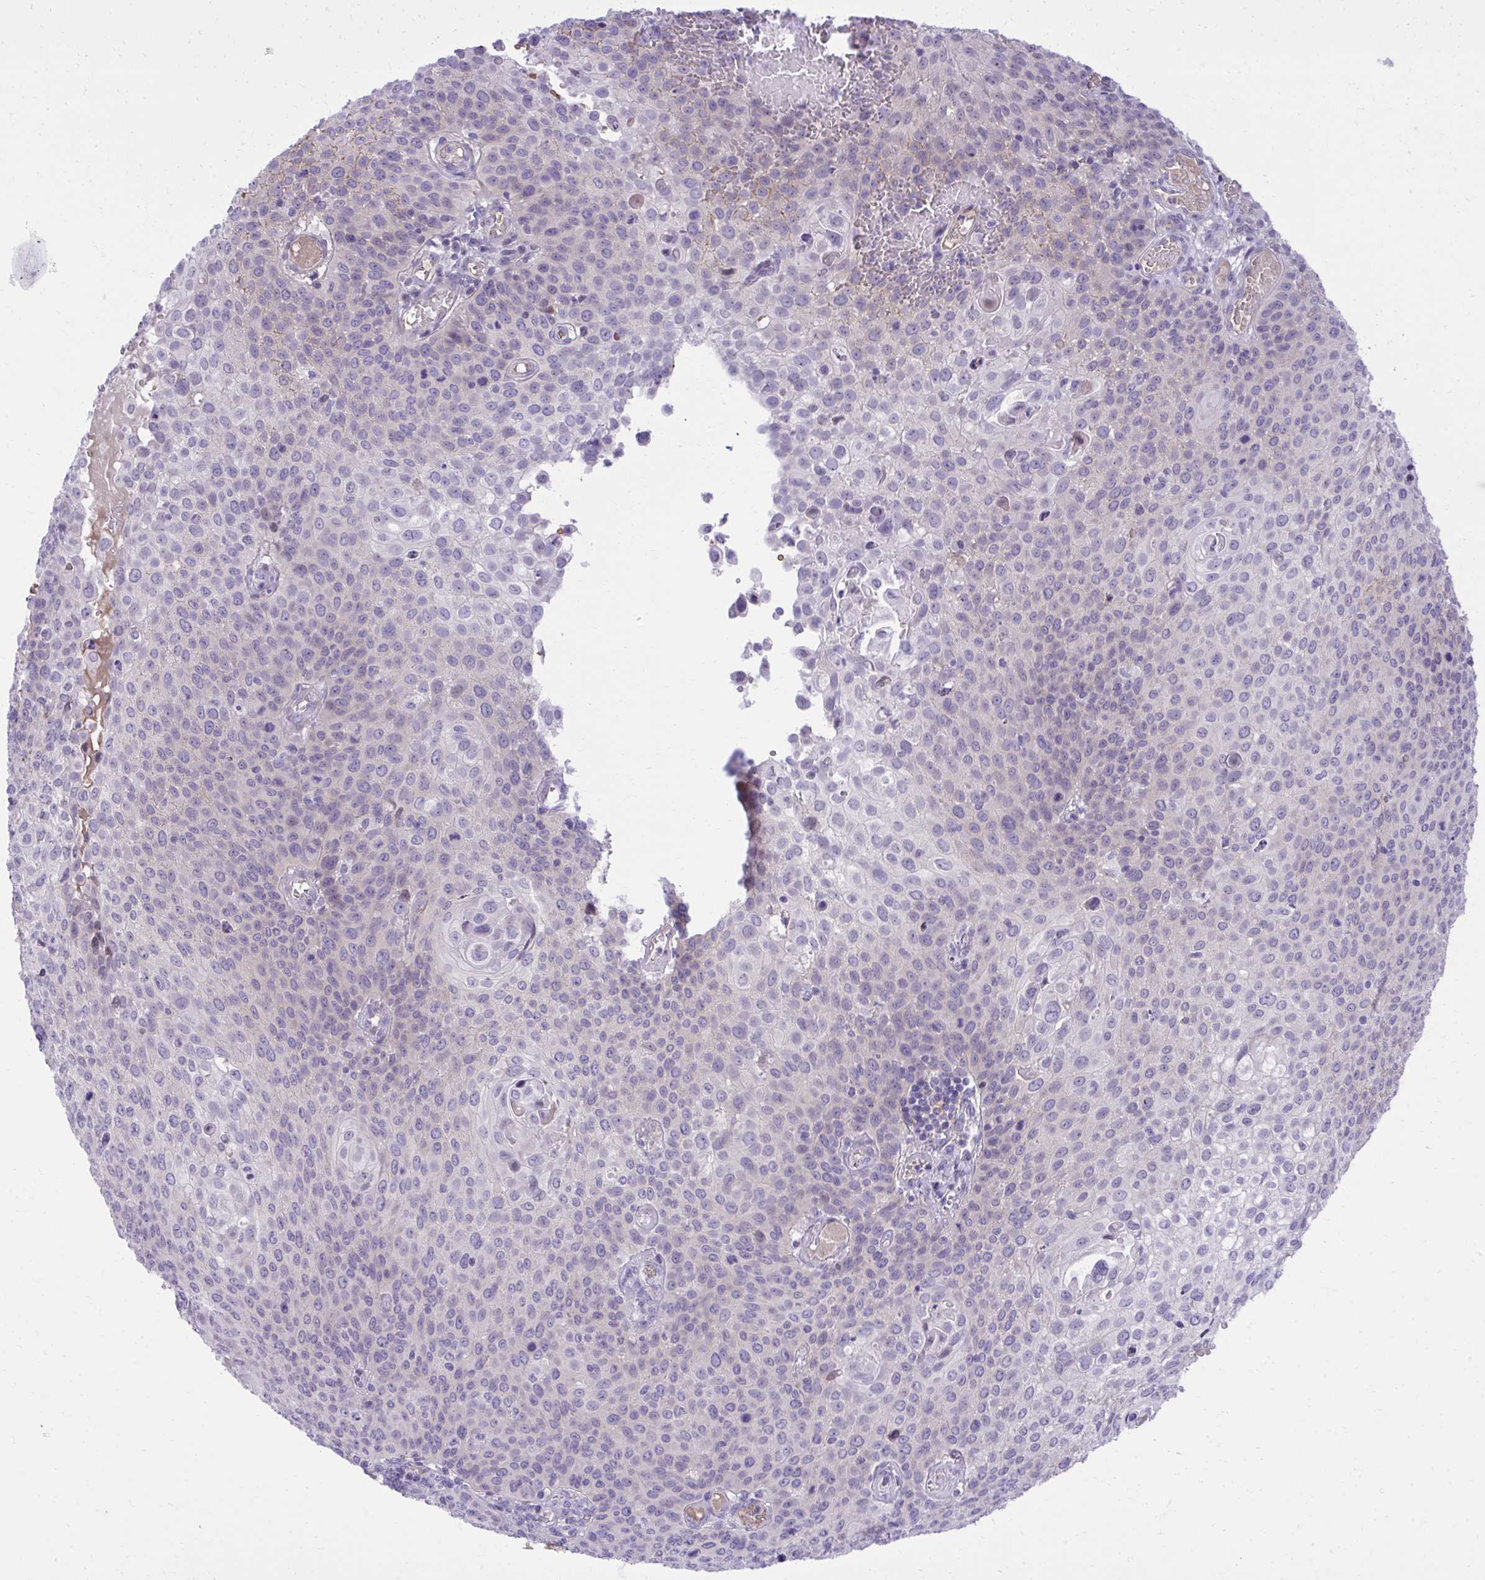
{"staining": {"intensity": "negative", "quantity": "none", "location": "none"}, "tissue": "cervical cancer", "cell_type": "Tumor cells", "image_type": "cancer", "snomed": [{"axis": "morphology", "description": "Squamous cell carcinoma, NOS"}, {"axis": "topography", "description": "Cervix"}], "caption": "Immunohistochemistry (IHC) micrograph of cervical cancer stained for a protein (brown), which reveals no positivity in tumor cells.", "gene": "PITPNM3", "patient": {"sex": "female", "age": 65}}